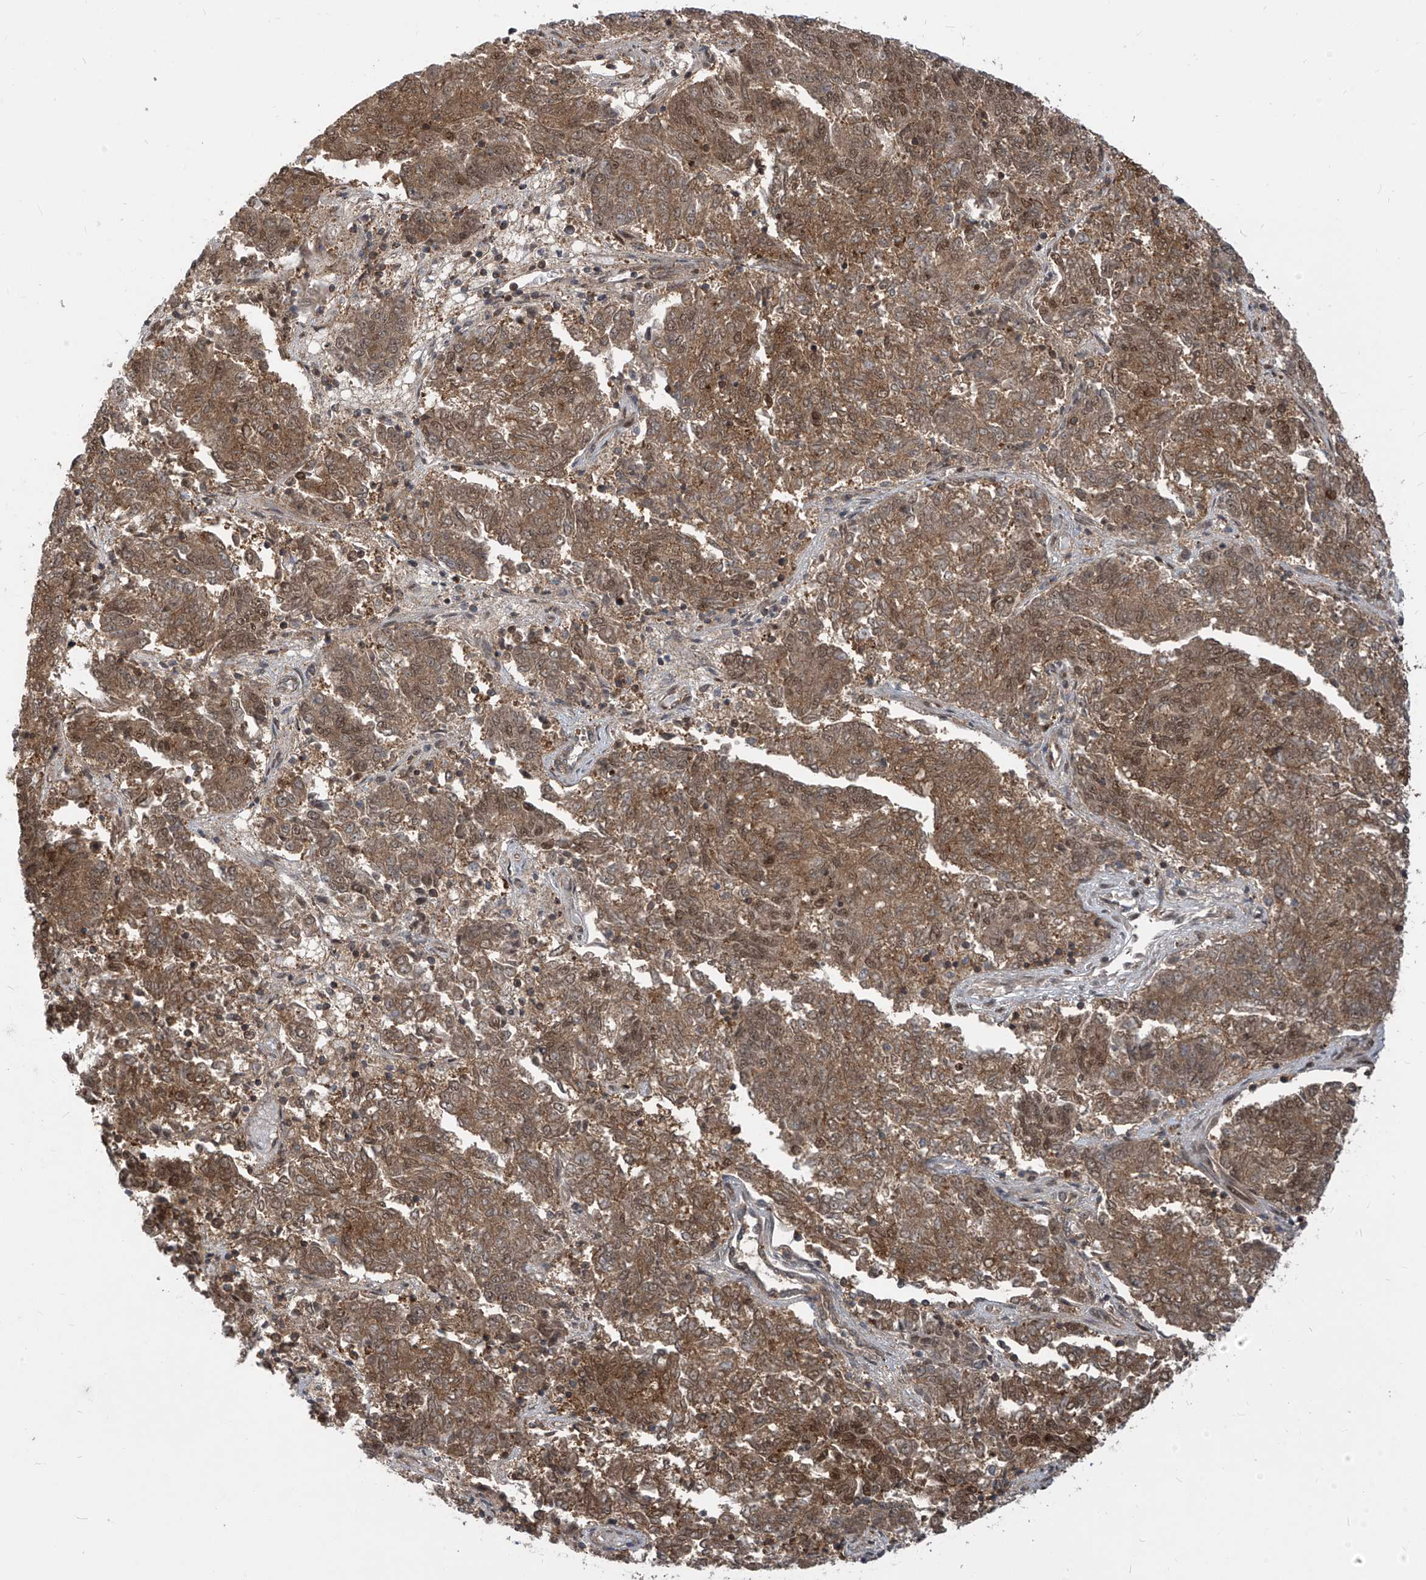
{"staining": {"intensity": "moderate", "quantity": ">75%", "location": "cytoplasmic/membranous,nuclear"}, "tissue": "endometrial cancer", "cell_type": "Tumor cells", "image_type": "cancer", "snomed": [{"axis": "morphology", "description": "Adenocarcinoma, NOS"}, {"axis": "topography", "description": "Endometrium"}], "caption": "This is a micrograph of immunohistochemistry (IHC) staining of endometrial cancer (adenocarcinoma), which shows moderate expression in the cytoplasmic/membranous and nuclear of tumor cells.", "gene": "LAGE3", "patient": {"sex": "female", "age": 80}}